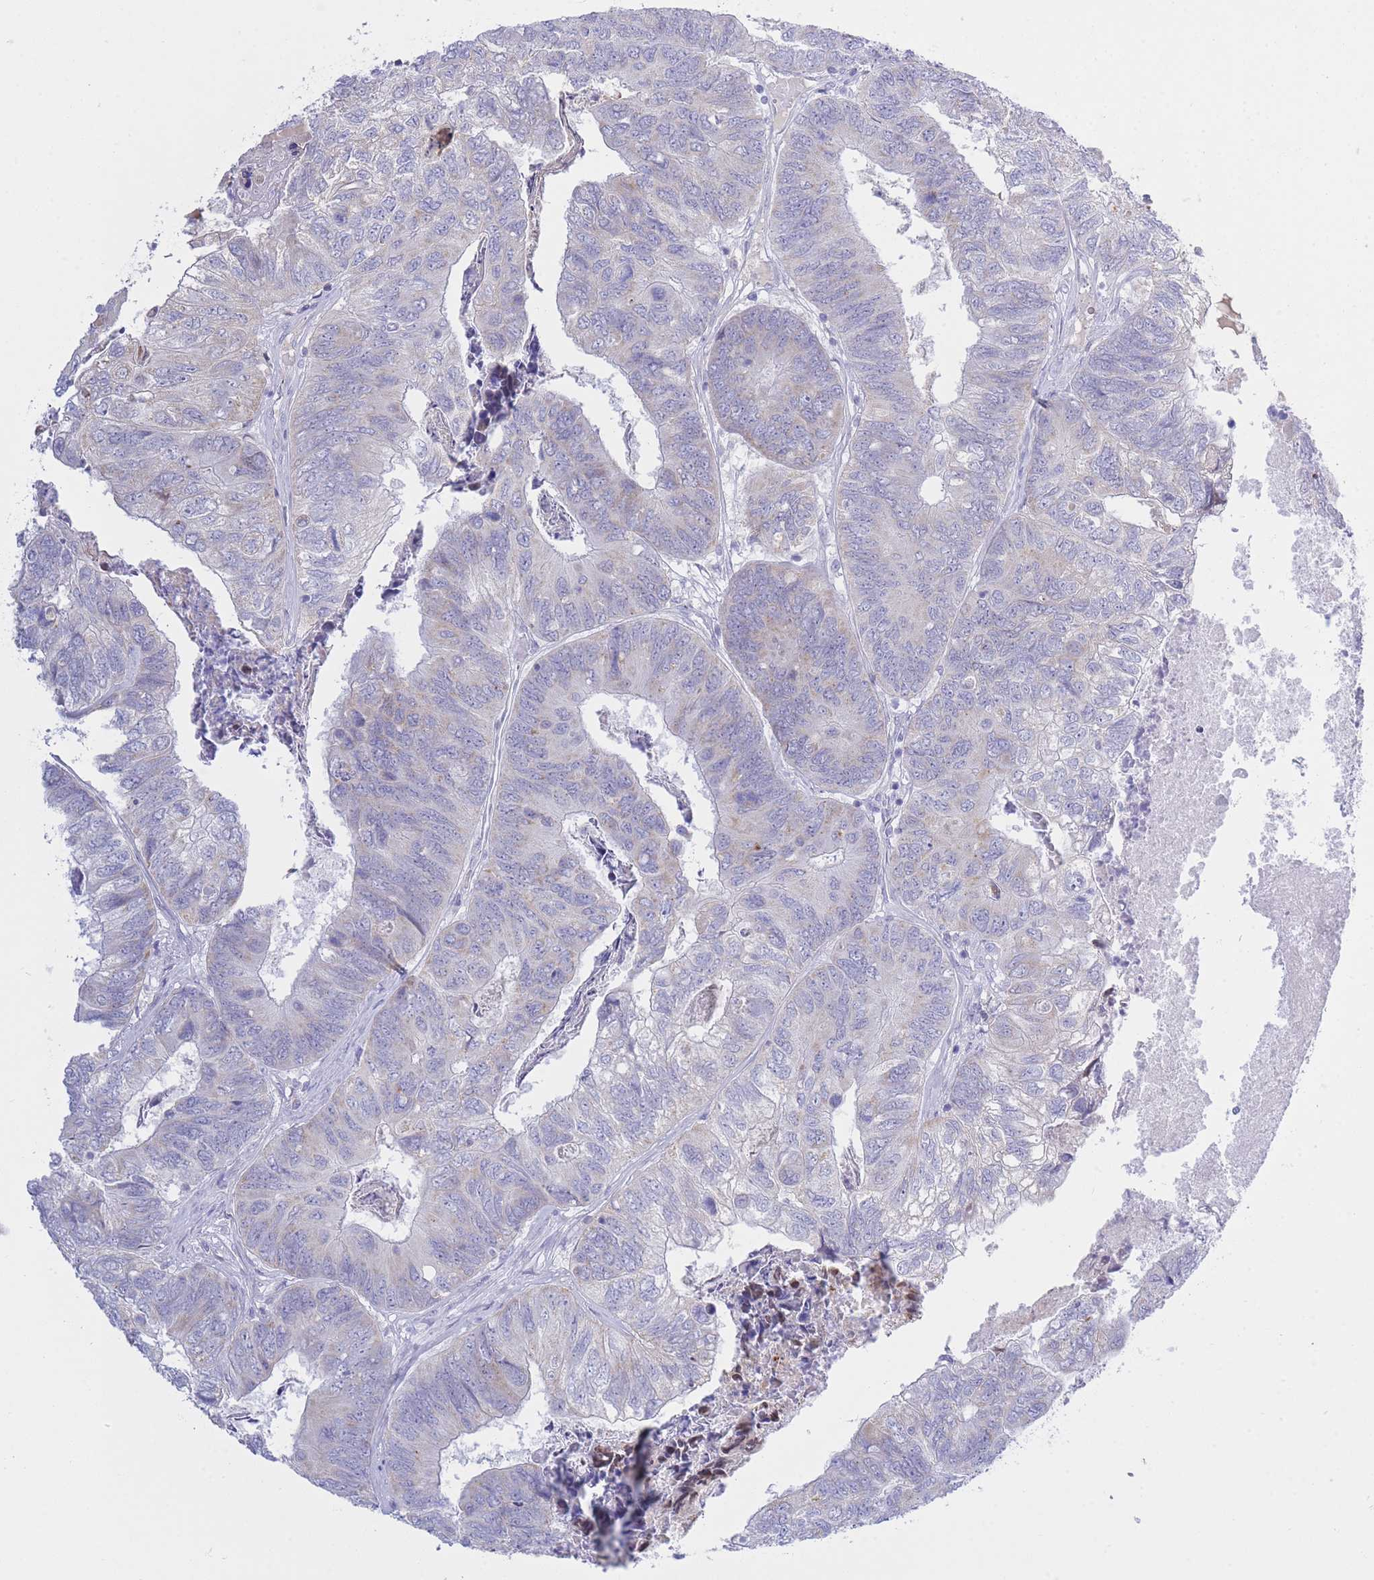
{"staining": {"intensity": "negative", "quantity": "none", "location": "none"}, "tissue": "colorectal cancer", "cell_type": "Tumor cells", "image_type": "cancer", "snomed": [{"axis": "morphology", "description": "Adenocarcinoma, NOS"}, {"axis": "topography", "description": "Colon"}], "caption": "DAB (3,3'-diaminobenzidine) immunohistochemical staining of colorectal adenocarcinoma reveals no significant staining in tumor cells.", "gene": "NANP", "patient": {"sex": "female", "age": 67}}